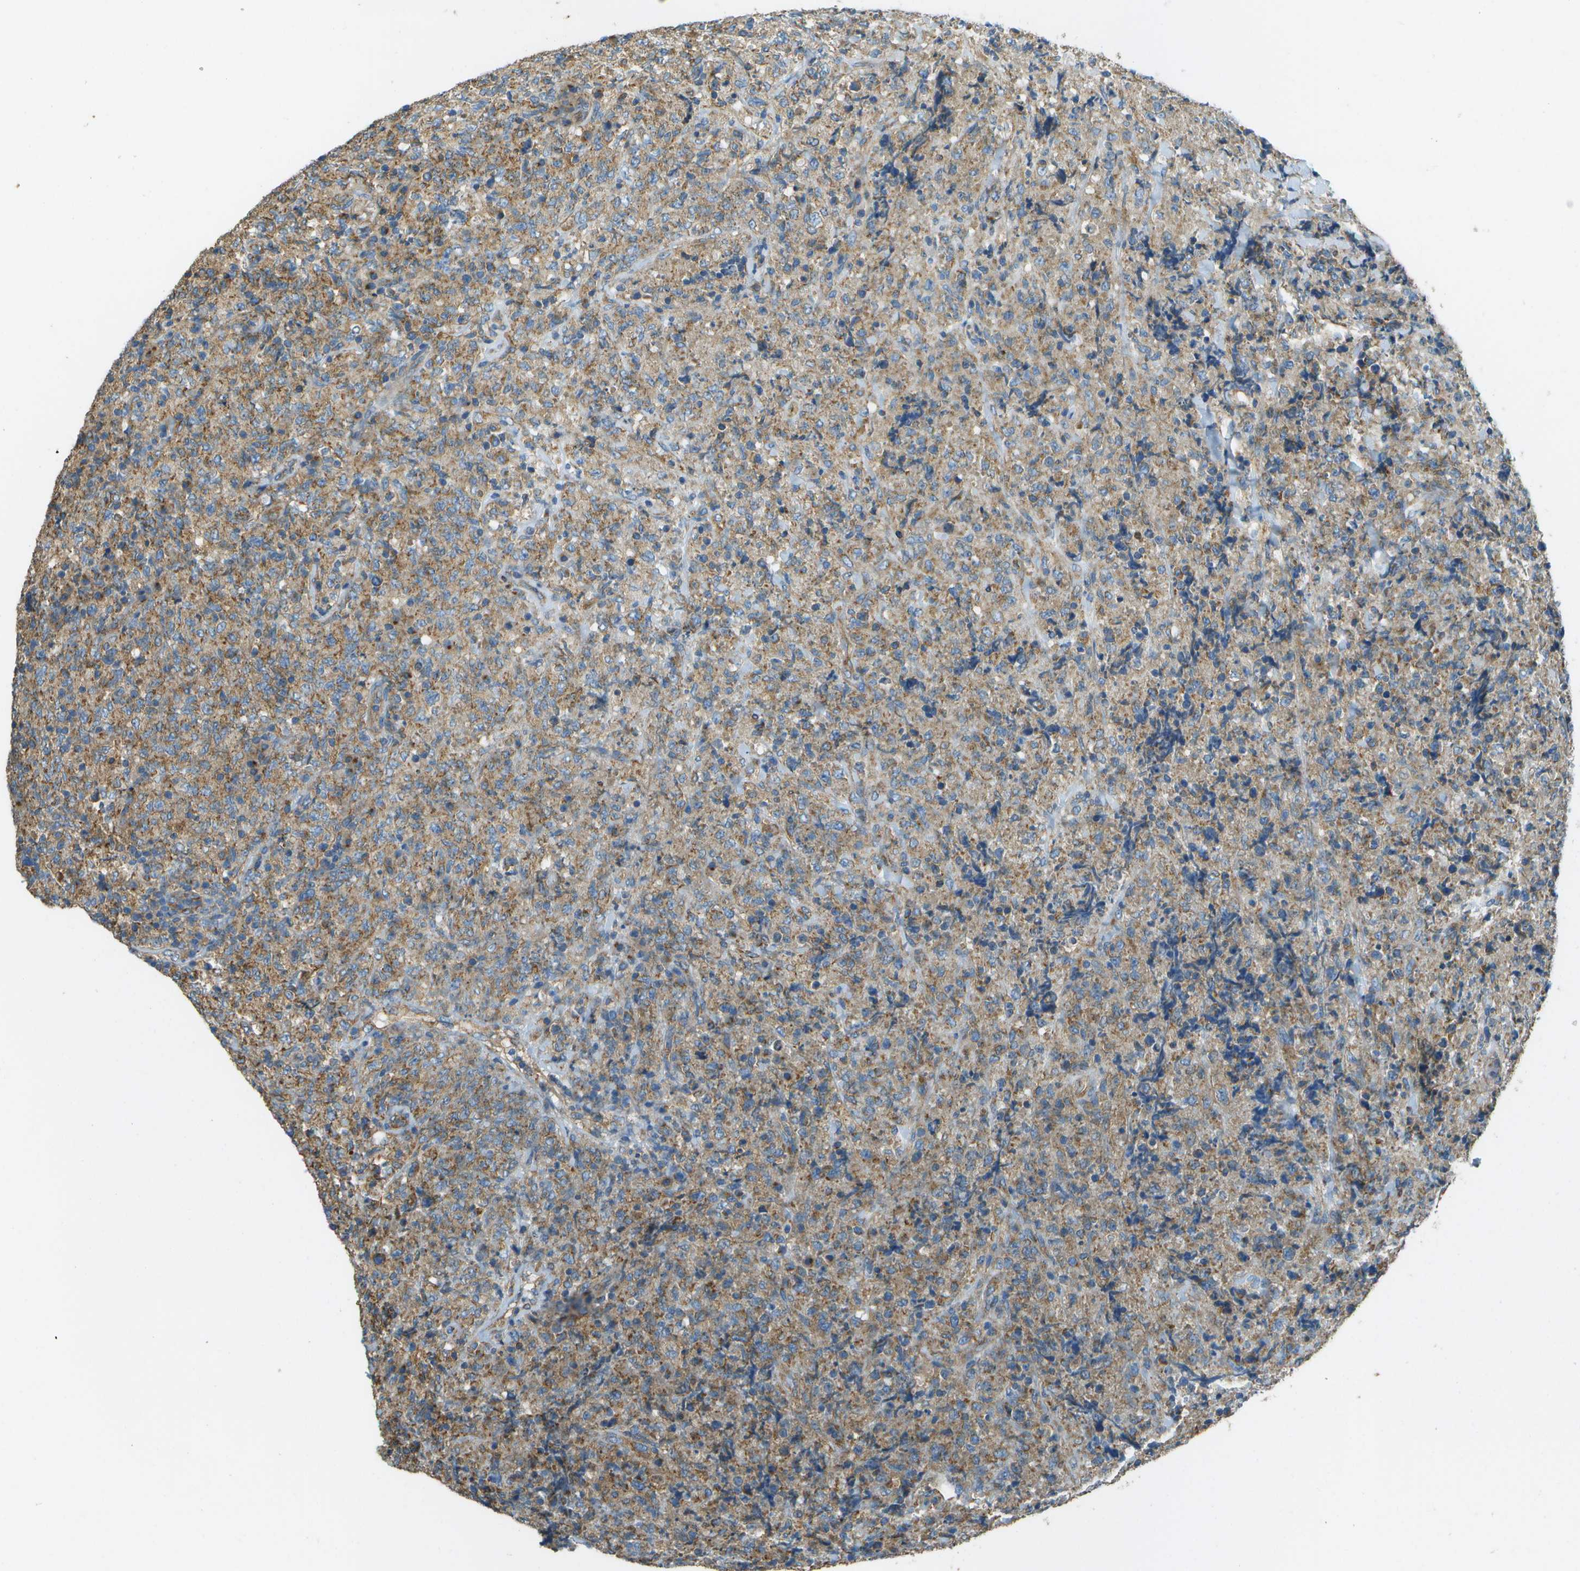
{"staining": {"intensity": "moderate", "quantity": "25%-75%", "location": "cytoplasmic/membranous"}, "tissue": "lymphoma", "cell_type": "Tumor cells", "image_type": "cancer", "snomed": [{"axis": "morphology", "description": "Malignant lymphoma, non-Hodgkin's type, High grade"}, {"axis": "topography", "description": "Tonsil"}], "caption": "Tumor cells display medium levels of moderate cytoplasmic/membranous expression in about 25%-75% of cells in human high-grade malignant lymphoma, non-Hodgkin's type.", "gene": "CLTC", "patient": {"sex": "female", "age": 36}}